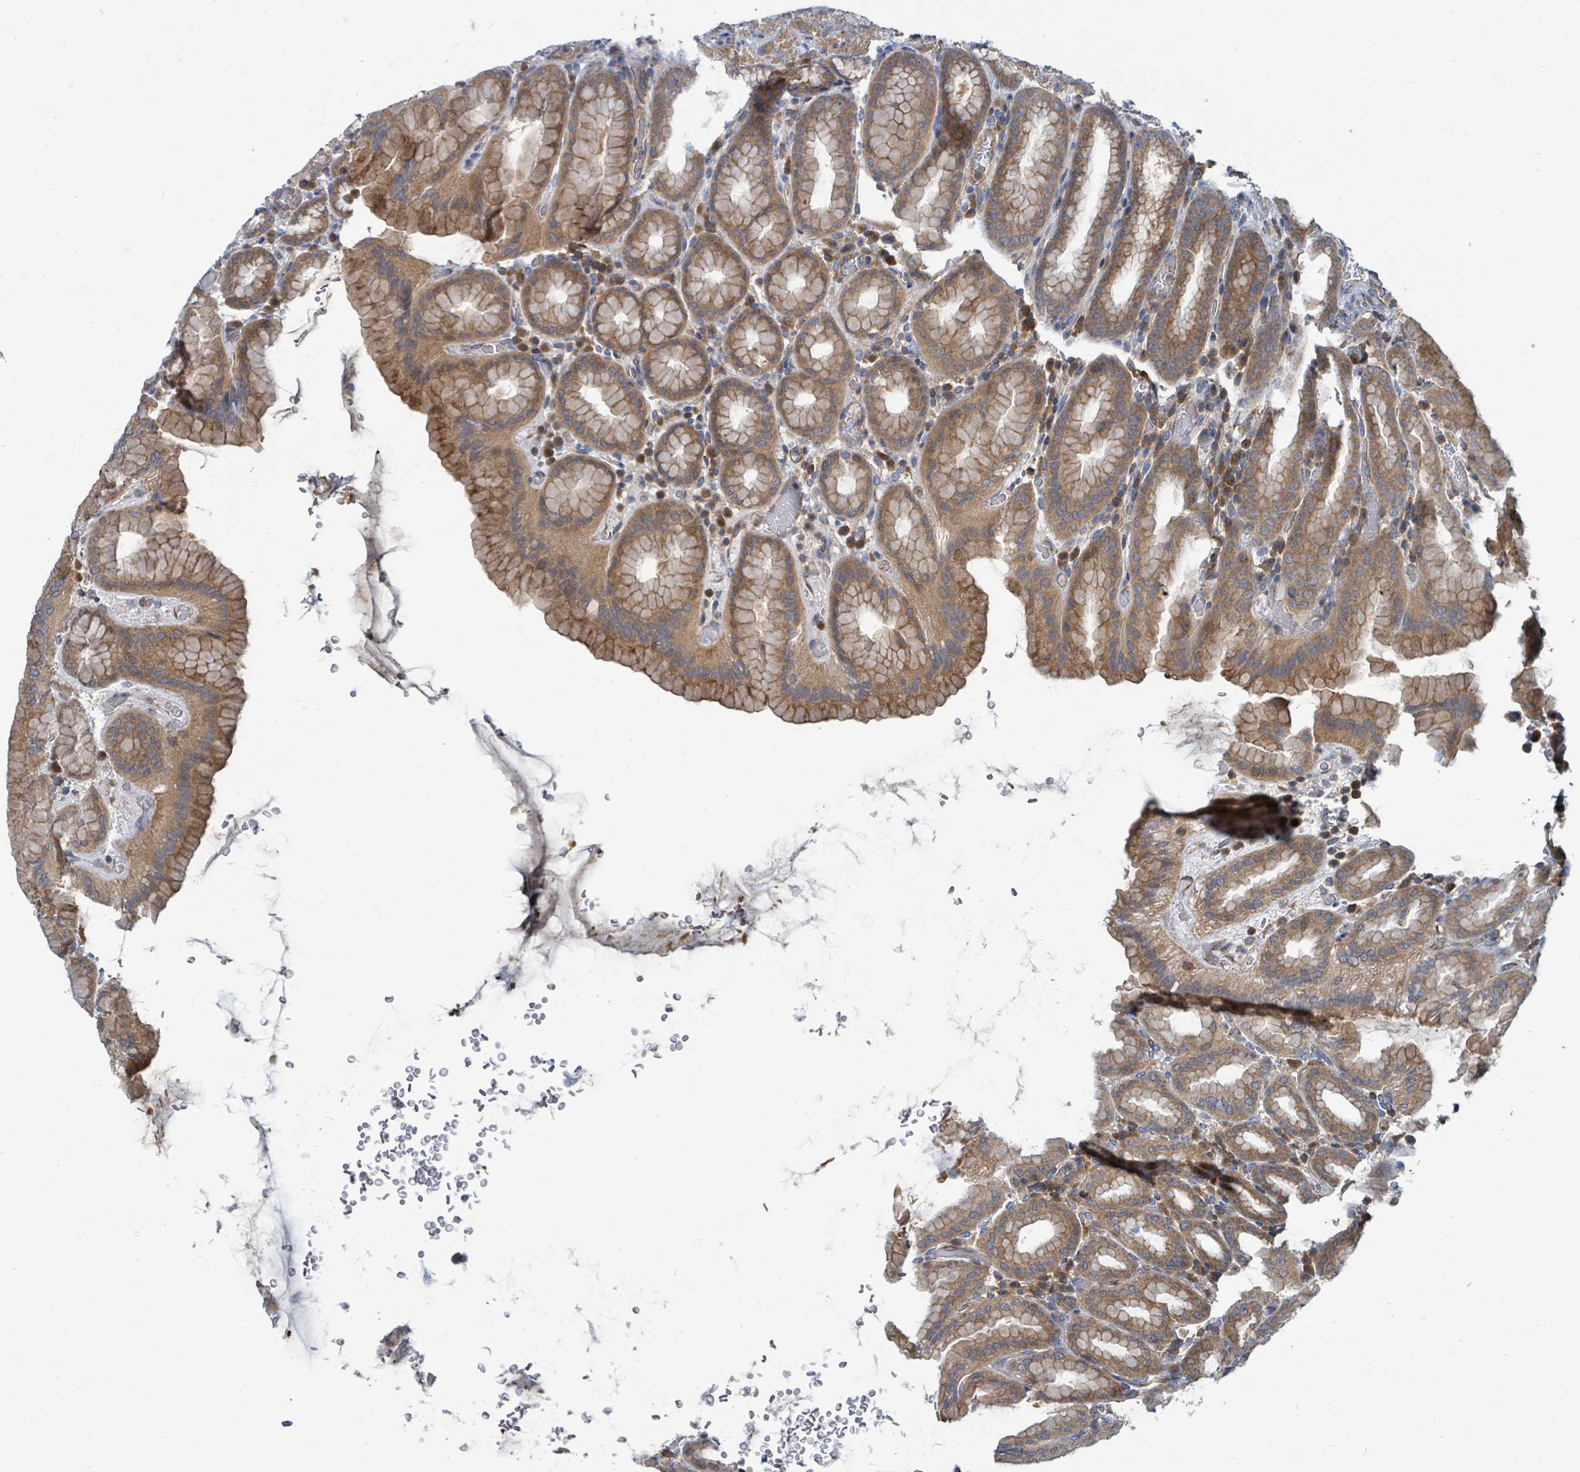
{"staining": {"intensity": "moderate", "quantity": ">75%", "location": "cytoplasmic/membranous"}, "tissue": "stomach", "cell_type": "Glandular cells", "image_type": "normal", "snomed": [{"axis": "morphology", "description": "Normal tissue, NOS"}, {"axis": "topography", "description": "Stomach, upper"}, {"axis": "topography", "description": "Stomach"}], "caption": "Immunohistochemistry (IHC) (DAB) staining of benign human stomach reveals moderate cytoplasmic/membranous protein expression in about >75% of glandular cells.", "gene": "BOLA2B", "patient": {"sex": "male", "age": 68}}